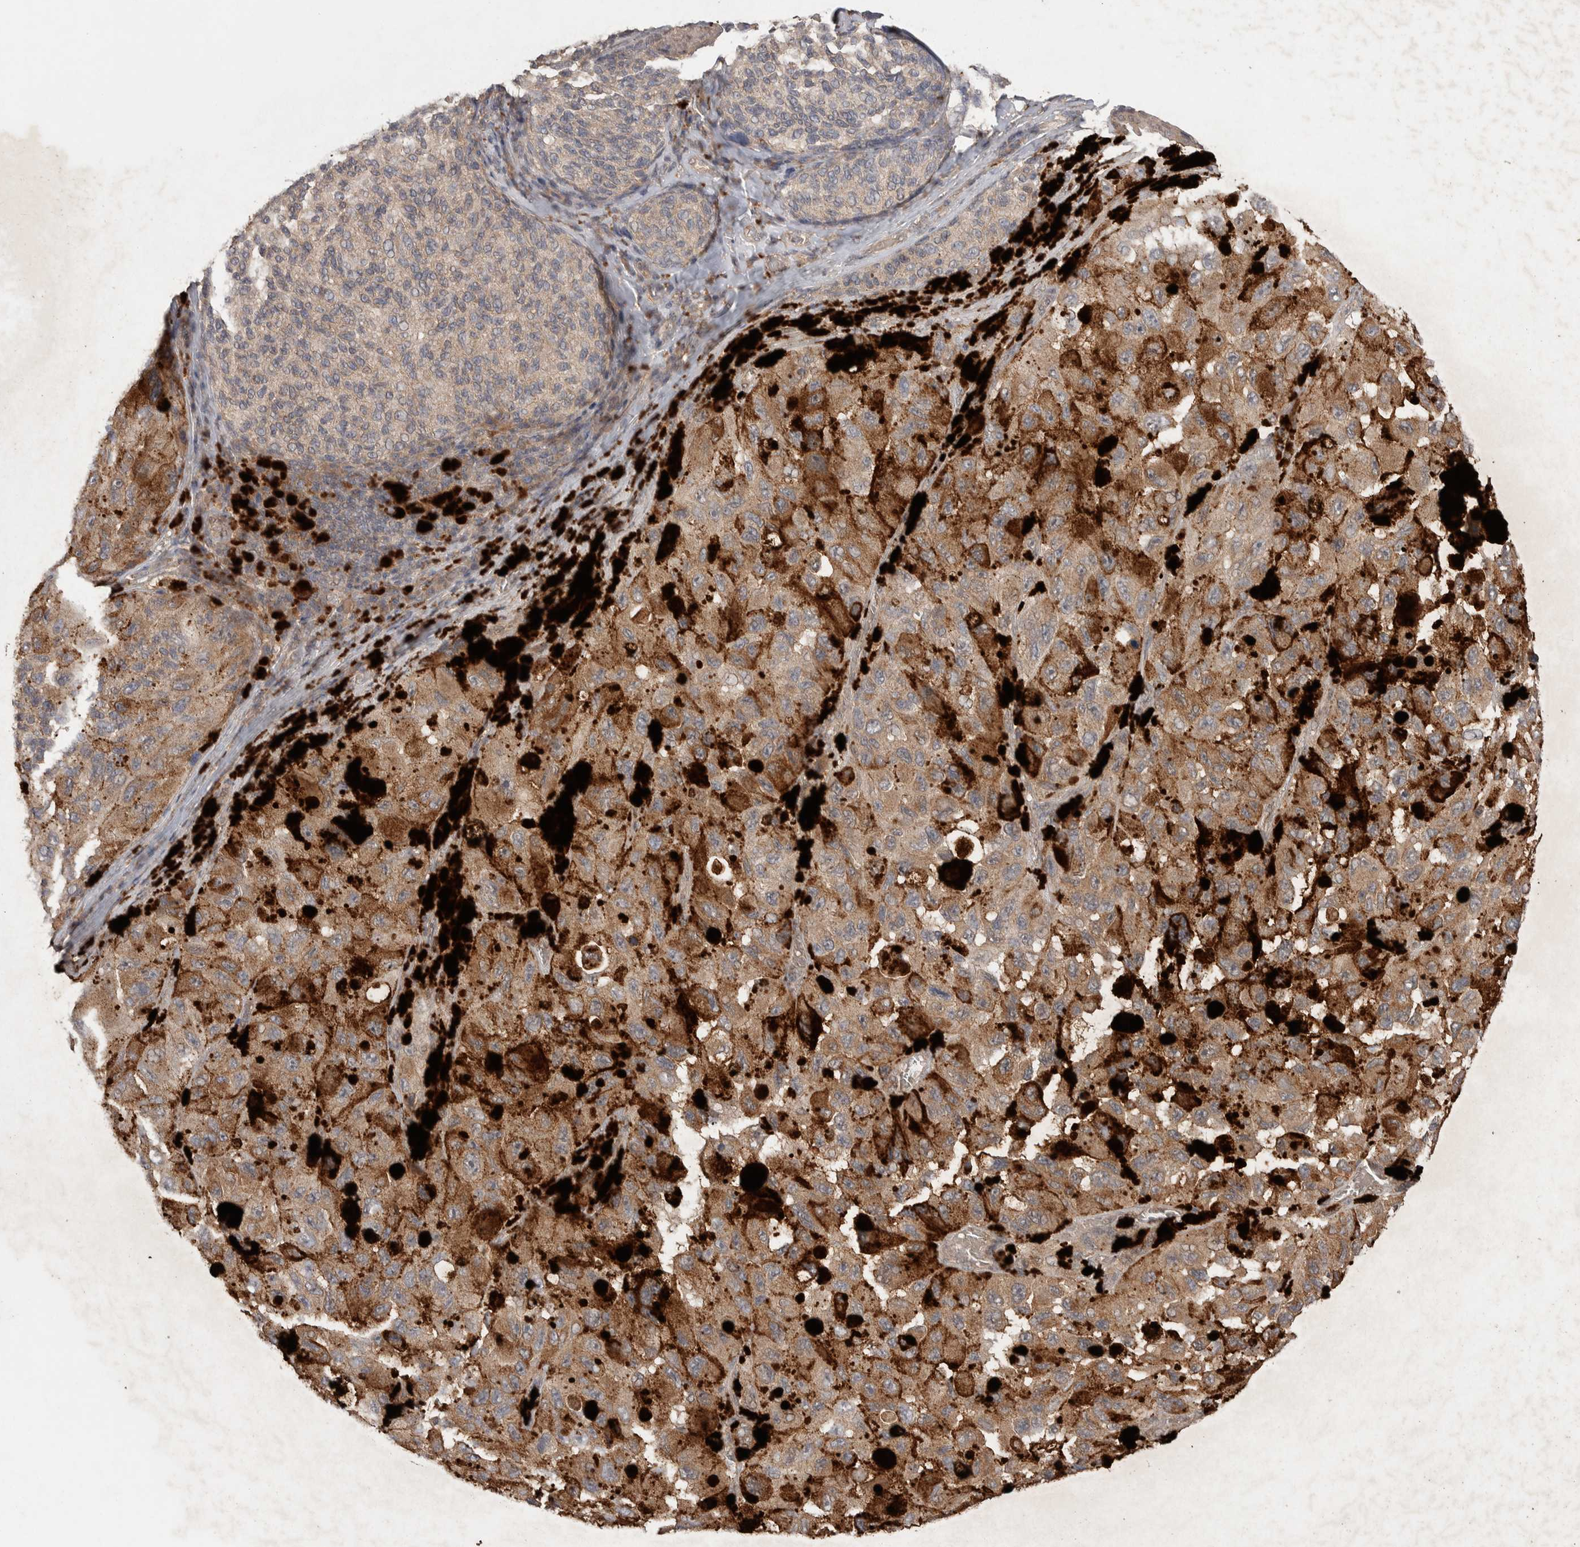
{"staining": {"intensity": "moderate", "quantity": "25%-75%", "location": "cytoplasmic/membranous"}, "tissue": "melanoma", "cell_type": "Tumor cells", "image_type": "cancer", "snomed": [{"axis": "morphology", "description": "Malignant melanoma, NOS"}, {"axis": "topography", "description": "Skin"}], "caption": "Immunohistochemistry histopathology image of human malignant melanoma stained for a protein (brown), which shows medium levels of moderate cytoplasmic/membranous expression in about 25%-75% of tumor cells.", "gene": "KCNJ5", "patient": {"sex": "female", "age": 73}}